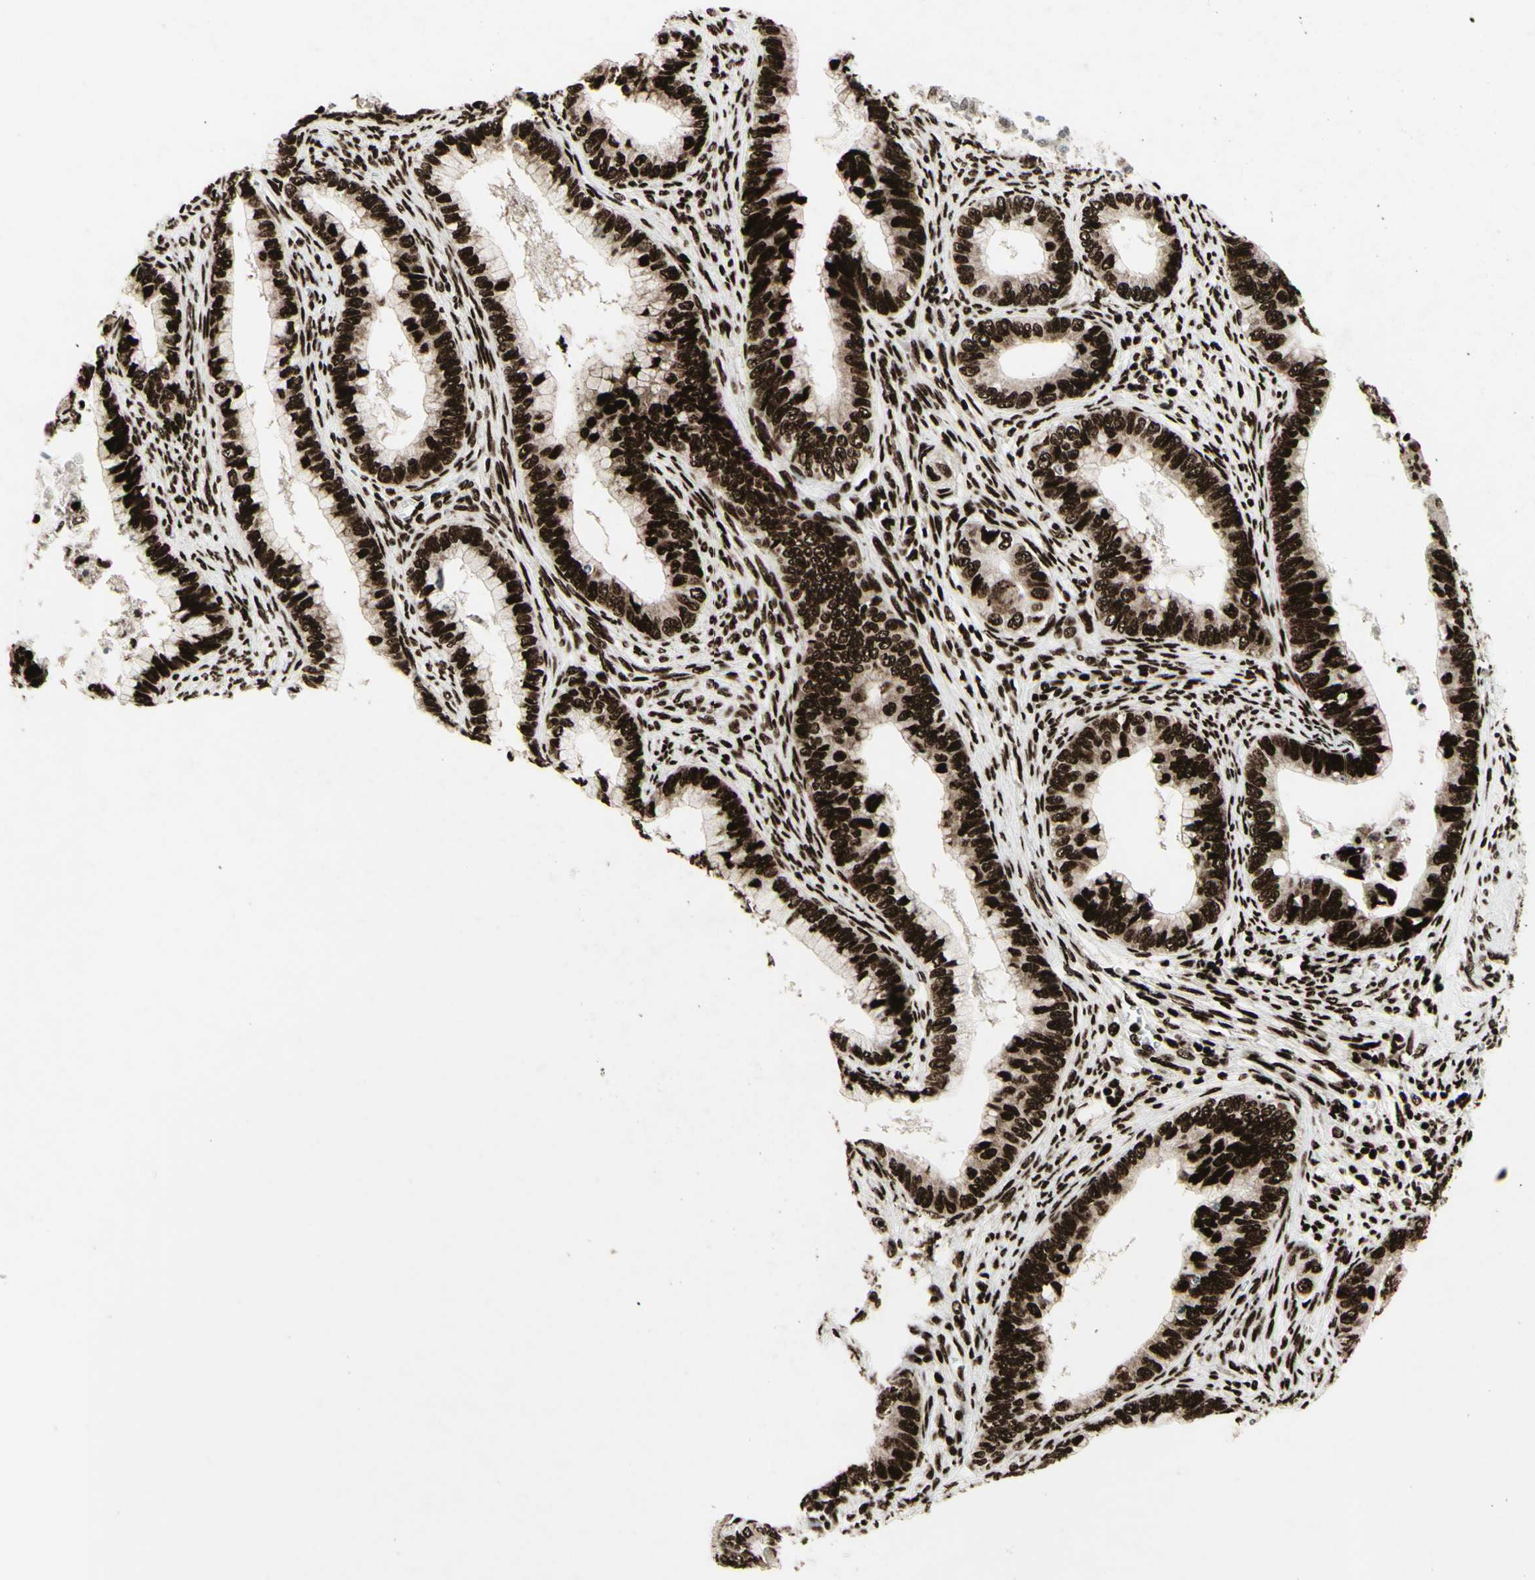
{"staining": {"intensity": "strong", "quantity": ">75%", "location": "nuclear"}, "tissue": "cervical cancer", "cell_type": "Tumor cells", "image_type": "cancer", "snomed": [{"axis": "morphology", "description": "Adenocarcinoma, NOS"}, {"axis": "topography", "description": "Cervix"}], "caption": "Immunohistochemical staining of human adenocarcinoma (cervical) demonstrates high levels of strong nuclear protein staining in approximately >75% of tumor cells. The protein of interest is stained brown, and the nuclei are stained in blue (DAB IHC with brightfield microscopy, high magnification).", "gene": "U2AF2", "patient": {"sex": "female", "age": 44}}